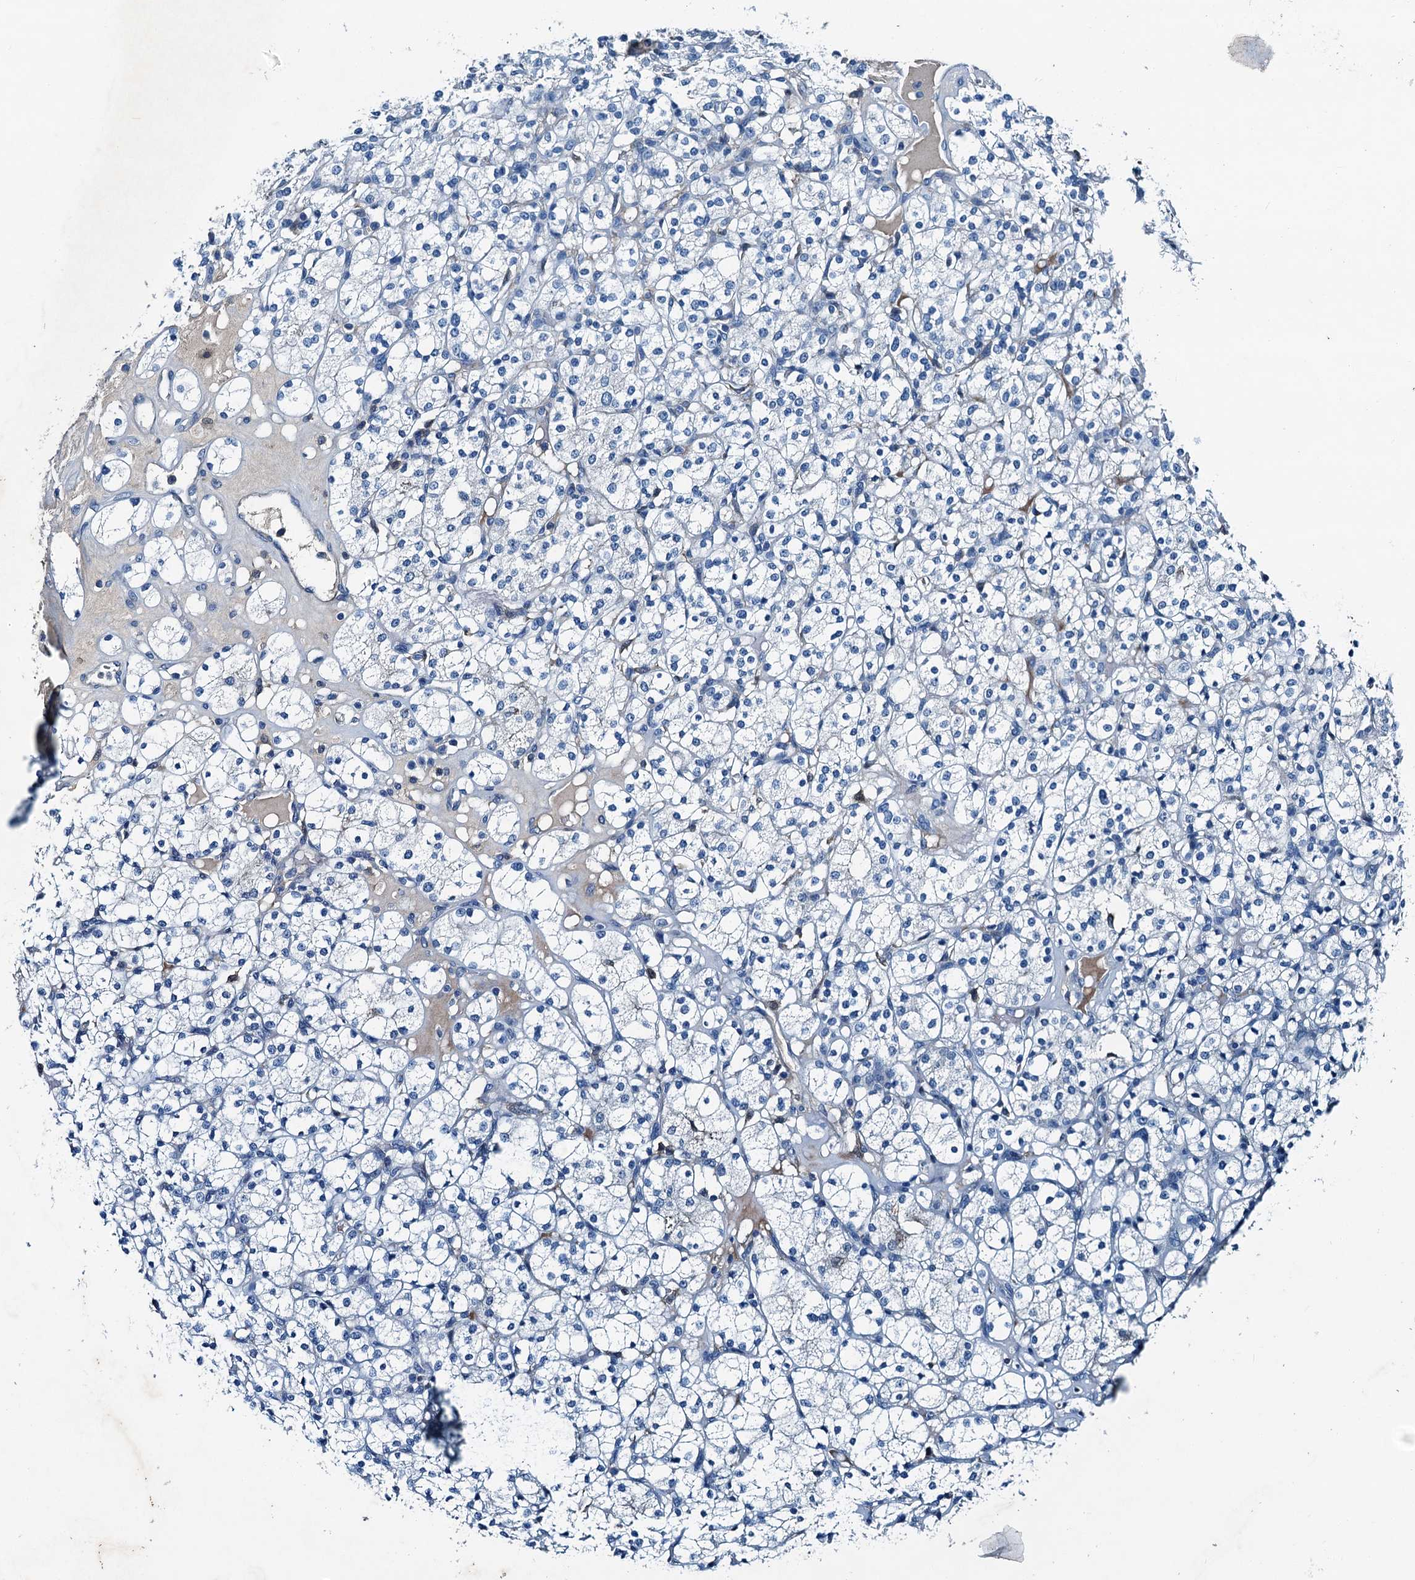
{"staining": {"intensity": "negative", "quantity": "none", "location": "none"}, "tissue": "renal cancer", "cell_type": "Tumor cells", "image_type": "cancer", "snomed": [{"axis": "morphology", "description": "Adenocarcinoma, NOS"}, {"axis": "topography", "description": "Kidney"}], "caption": "This is an immunohistochemistry (IHC) micrograph of renal cancer. There is no staining in tumor cells.", "gene": "RAB3IL1", "patient": {"sex": "male", "age": 77}}